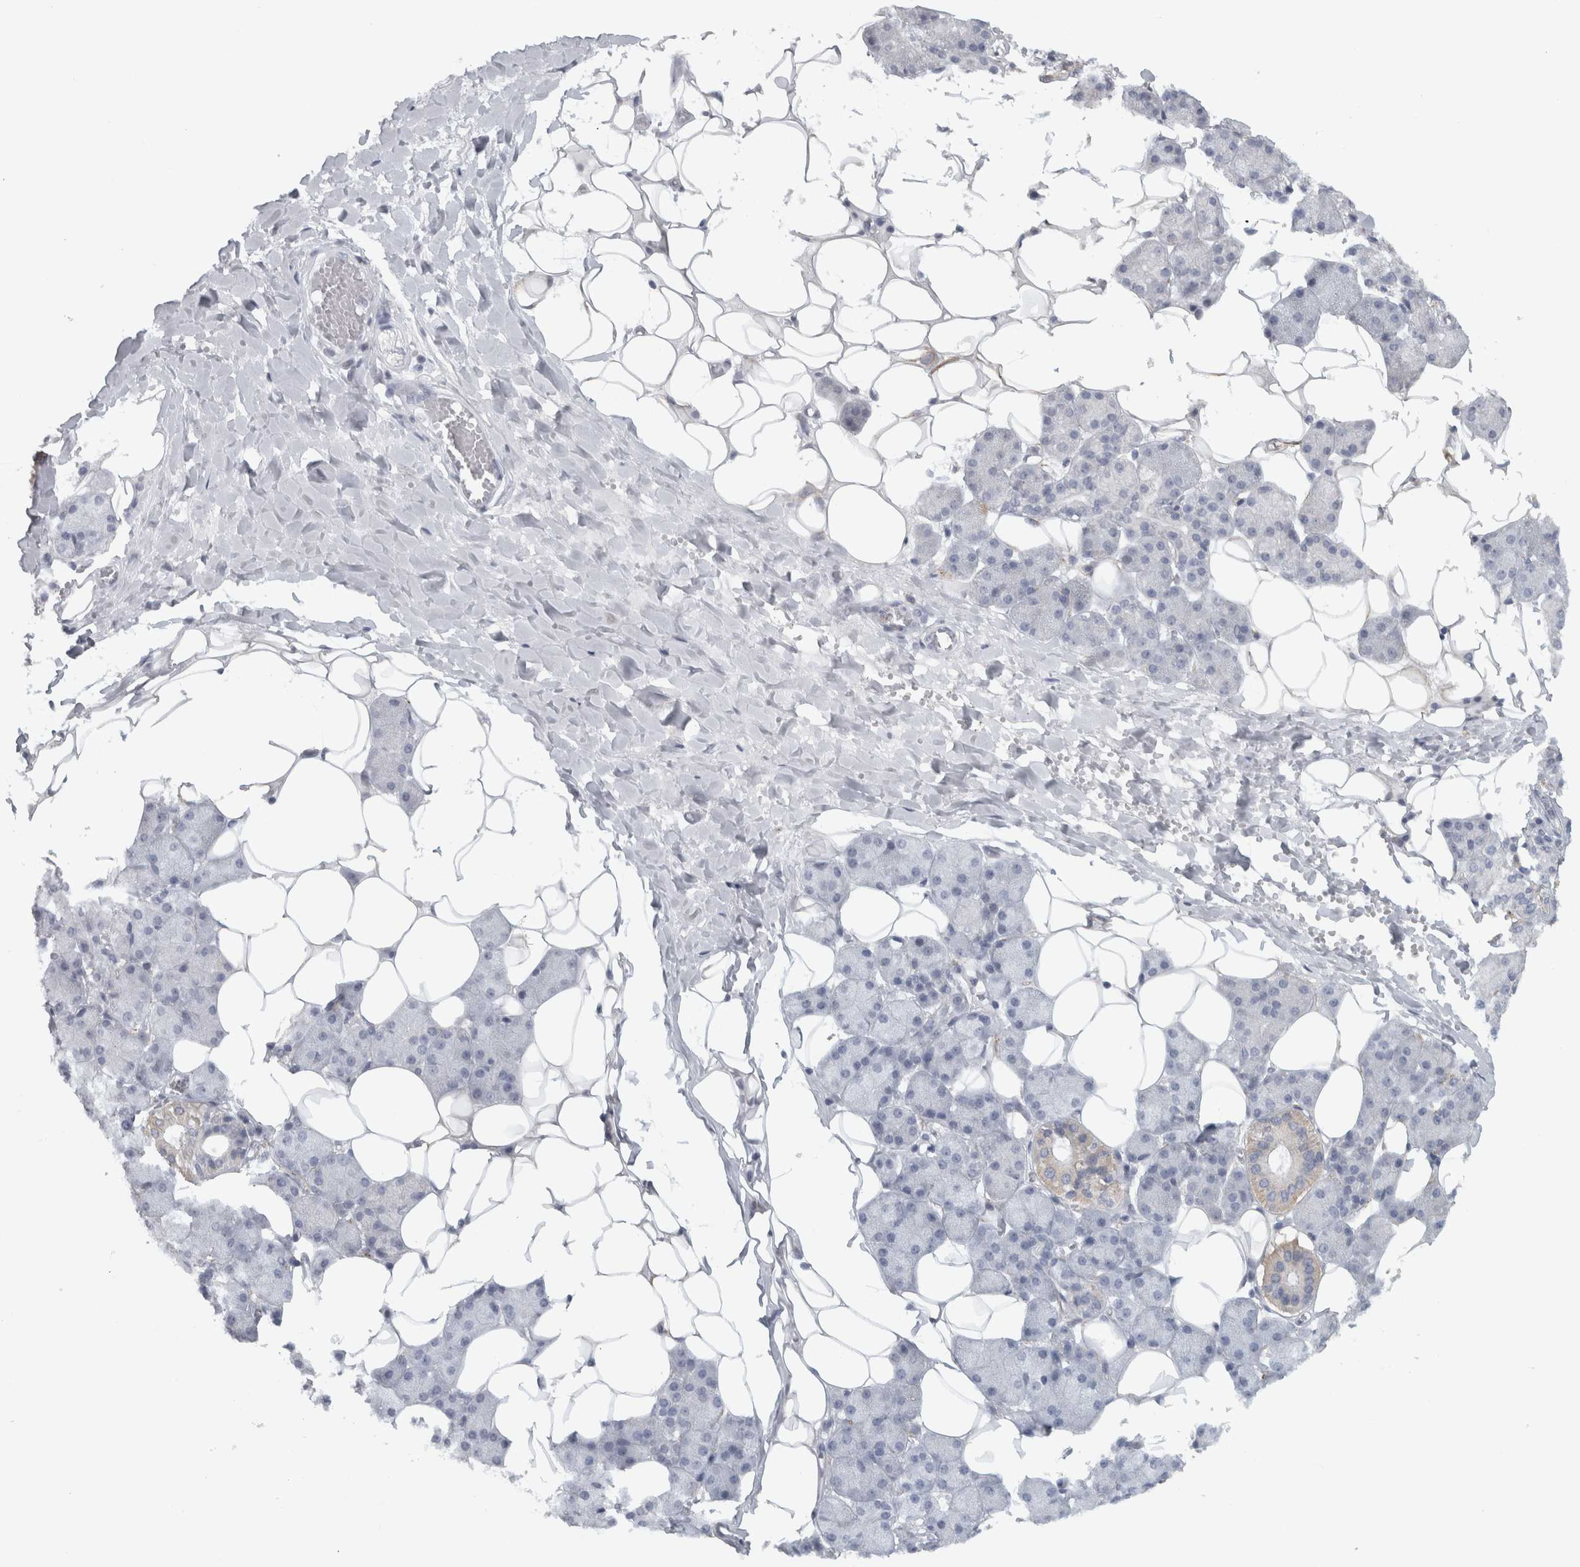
{"staining": {"intensity": "negative", "quantity": "none", "location": "none"}, "tissue": "salivary gland", "cell_type": "Glandular cells", "image_type": "normal", "snomed": [{"axis": "morphology", "description": "Normal tissue, NOS"}, {"axis": "topography", "description": "Salivary gland"}], "caption": "A photomicrograph of salivary gland stained for a protein demonstrates no brown staining in glandular cells. (Brightfield microscopy of DAB immunohistochemistry at high magnification).", "gene": "PTPRN2", "patient": {"sex": "female", "age": 33}}